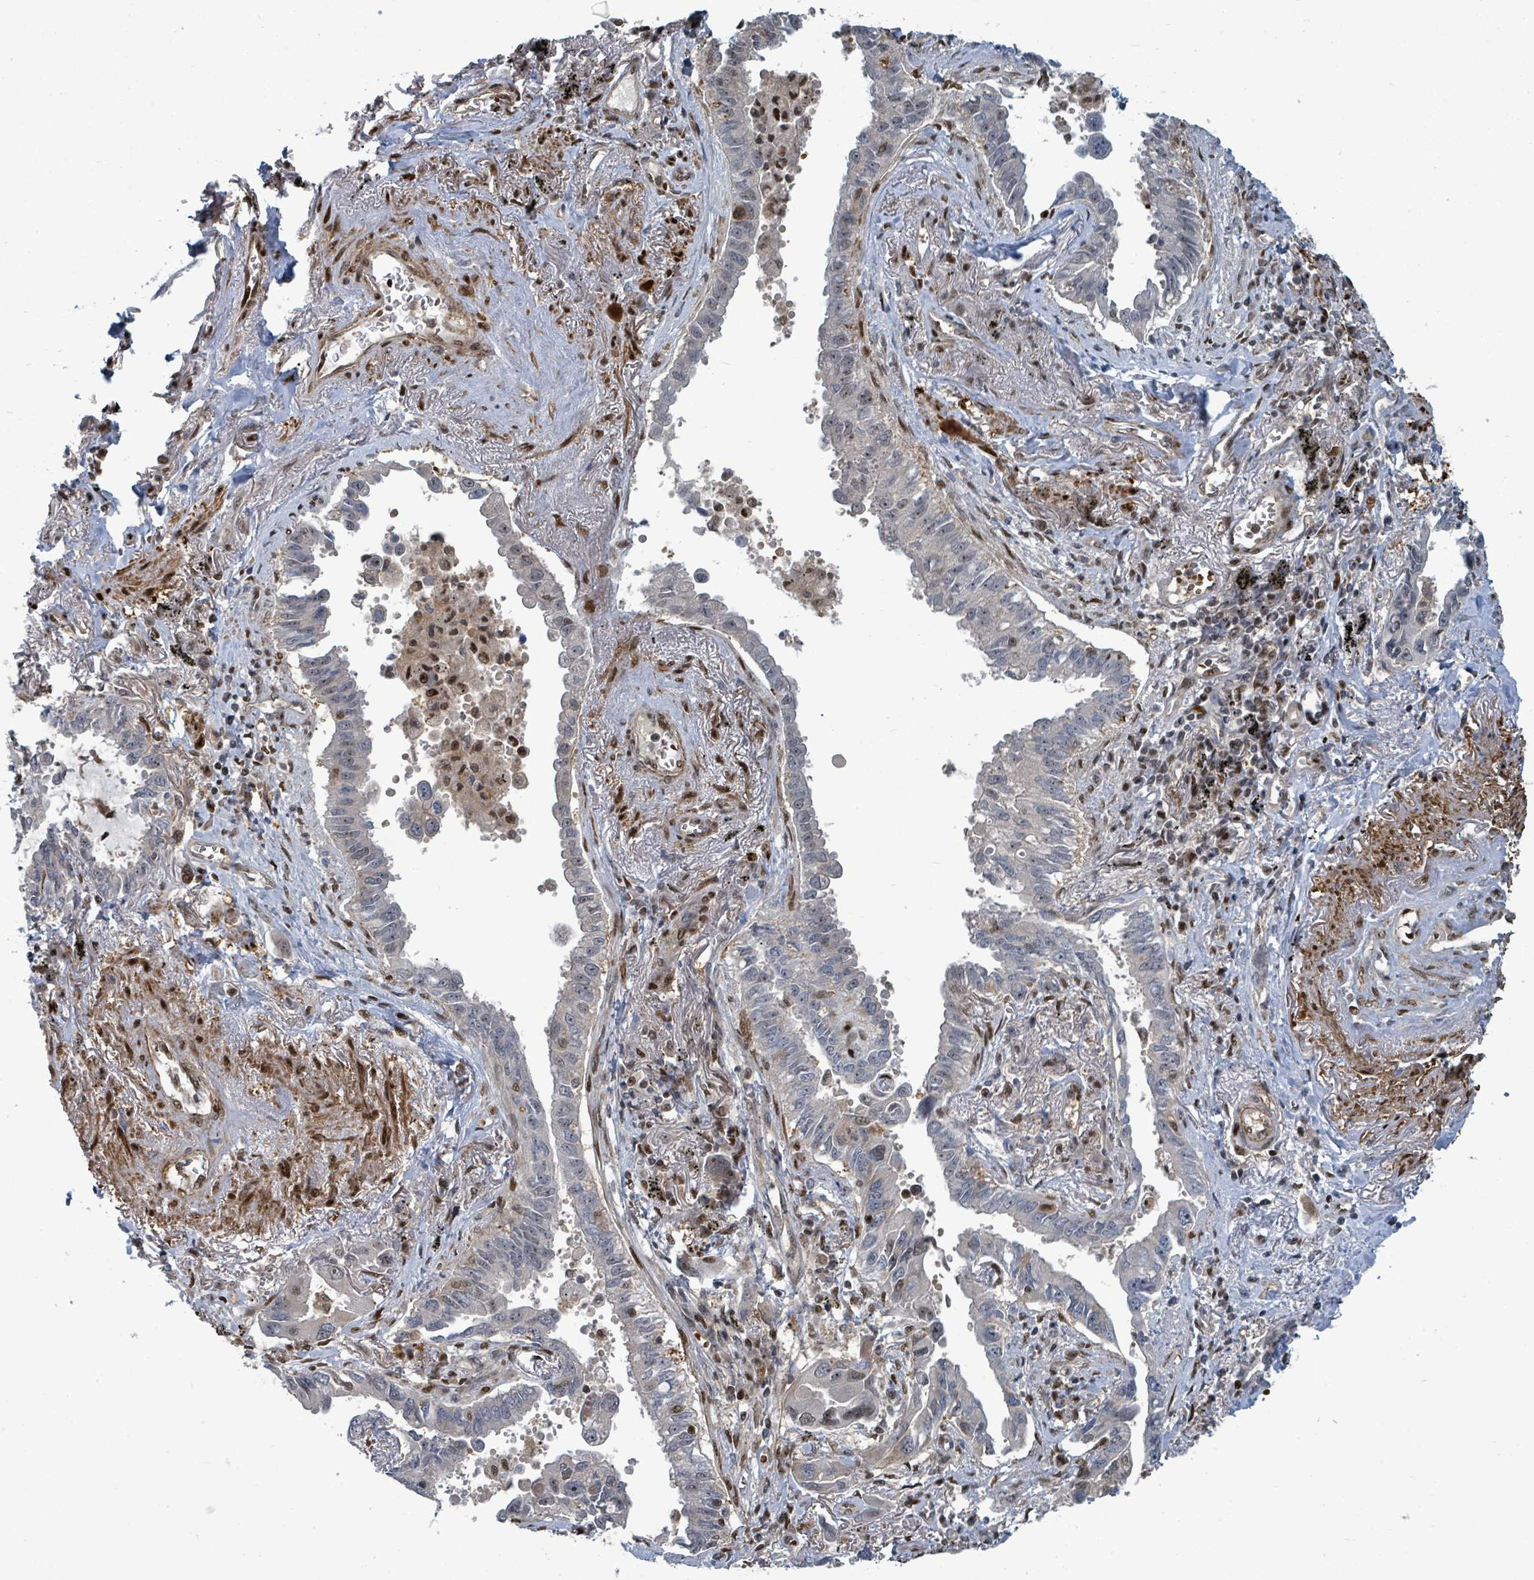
{"staining": {"intensity": "moderate", "quantity": "<25%", "location": "nuclear"}, "tissue": "lung cancer", "cell_type": "Tumor cells", "image_type": "cancer", "snomed": [{"axis": "morphology", "description": "Adenocarcinoma, NOS"}, {"axis": "topography", "description": "Lung"}], "caption": "Lung cancer stained with immunohistochemistry exhibits moderate nuclear positivity in approximately <25% of tumor cells.", "gene": "TRDMT1", "patient": {"sex": "male", "age": 67}}